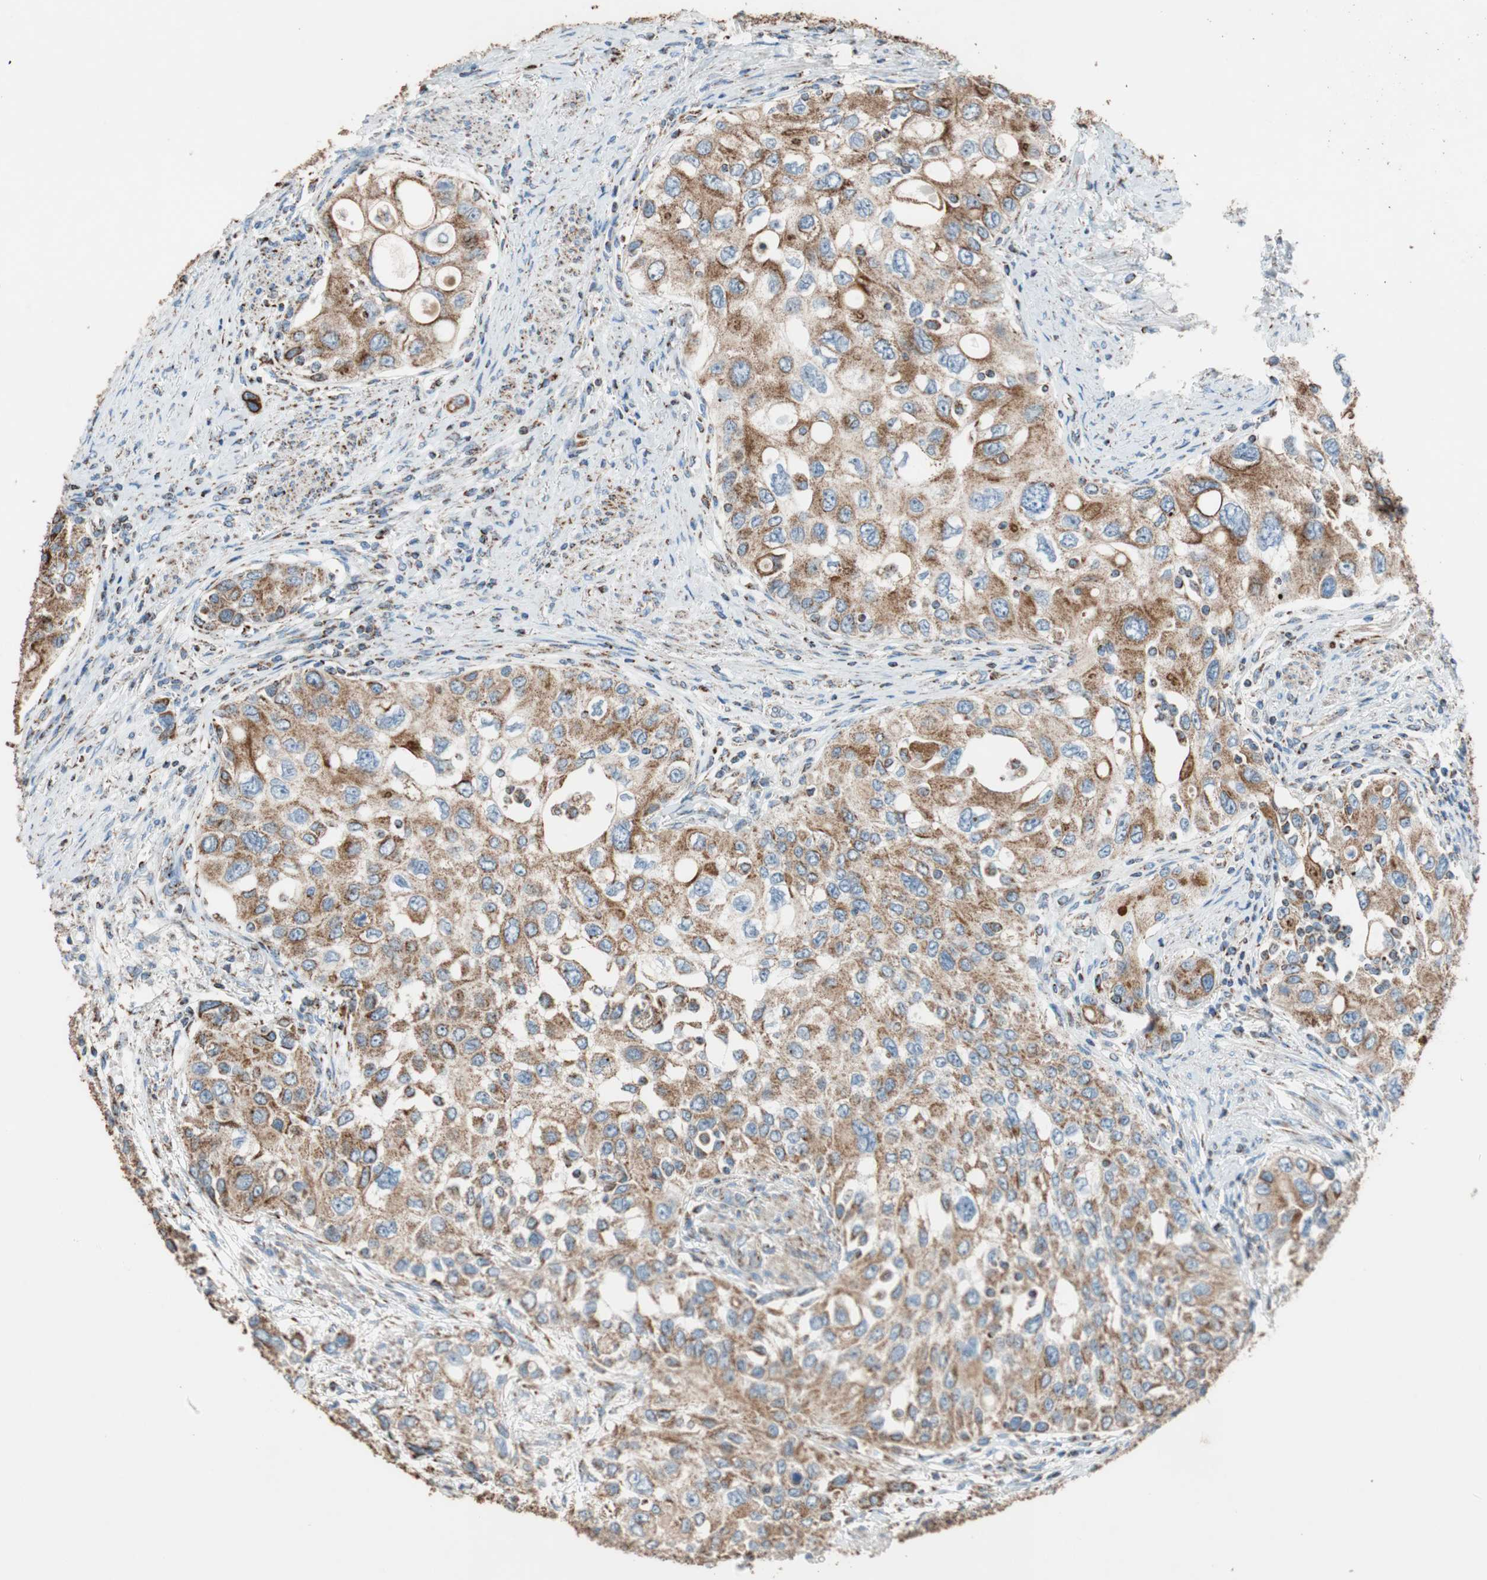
{"staining": {"intensity": "moderate", "quantity": ">75%", "location": "cytoplasmic/membranous"}, "tissue": "urothelial cancer", "cell_type": "Tumor cells", "image_type": "cancer", "snomed": [{"axis": "morphology", "description": "Urothelial carcinoma, High grade"}, {"axis": "topography", "description": "Urinary bladder"}], "caption": "Immunohistochemistry of urothelial cancer reveals medium levels of moderate cytoplasmic/membranous staining in approximately >75% of tumor cells.", "gene": "PCSK4", "patient": {"sex": "female", "age": 56}}